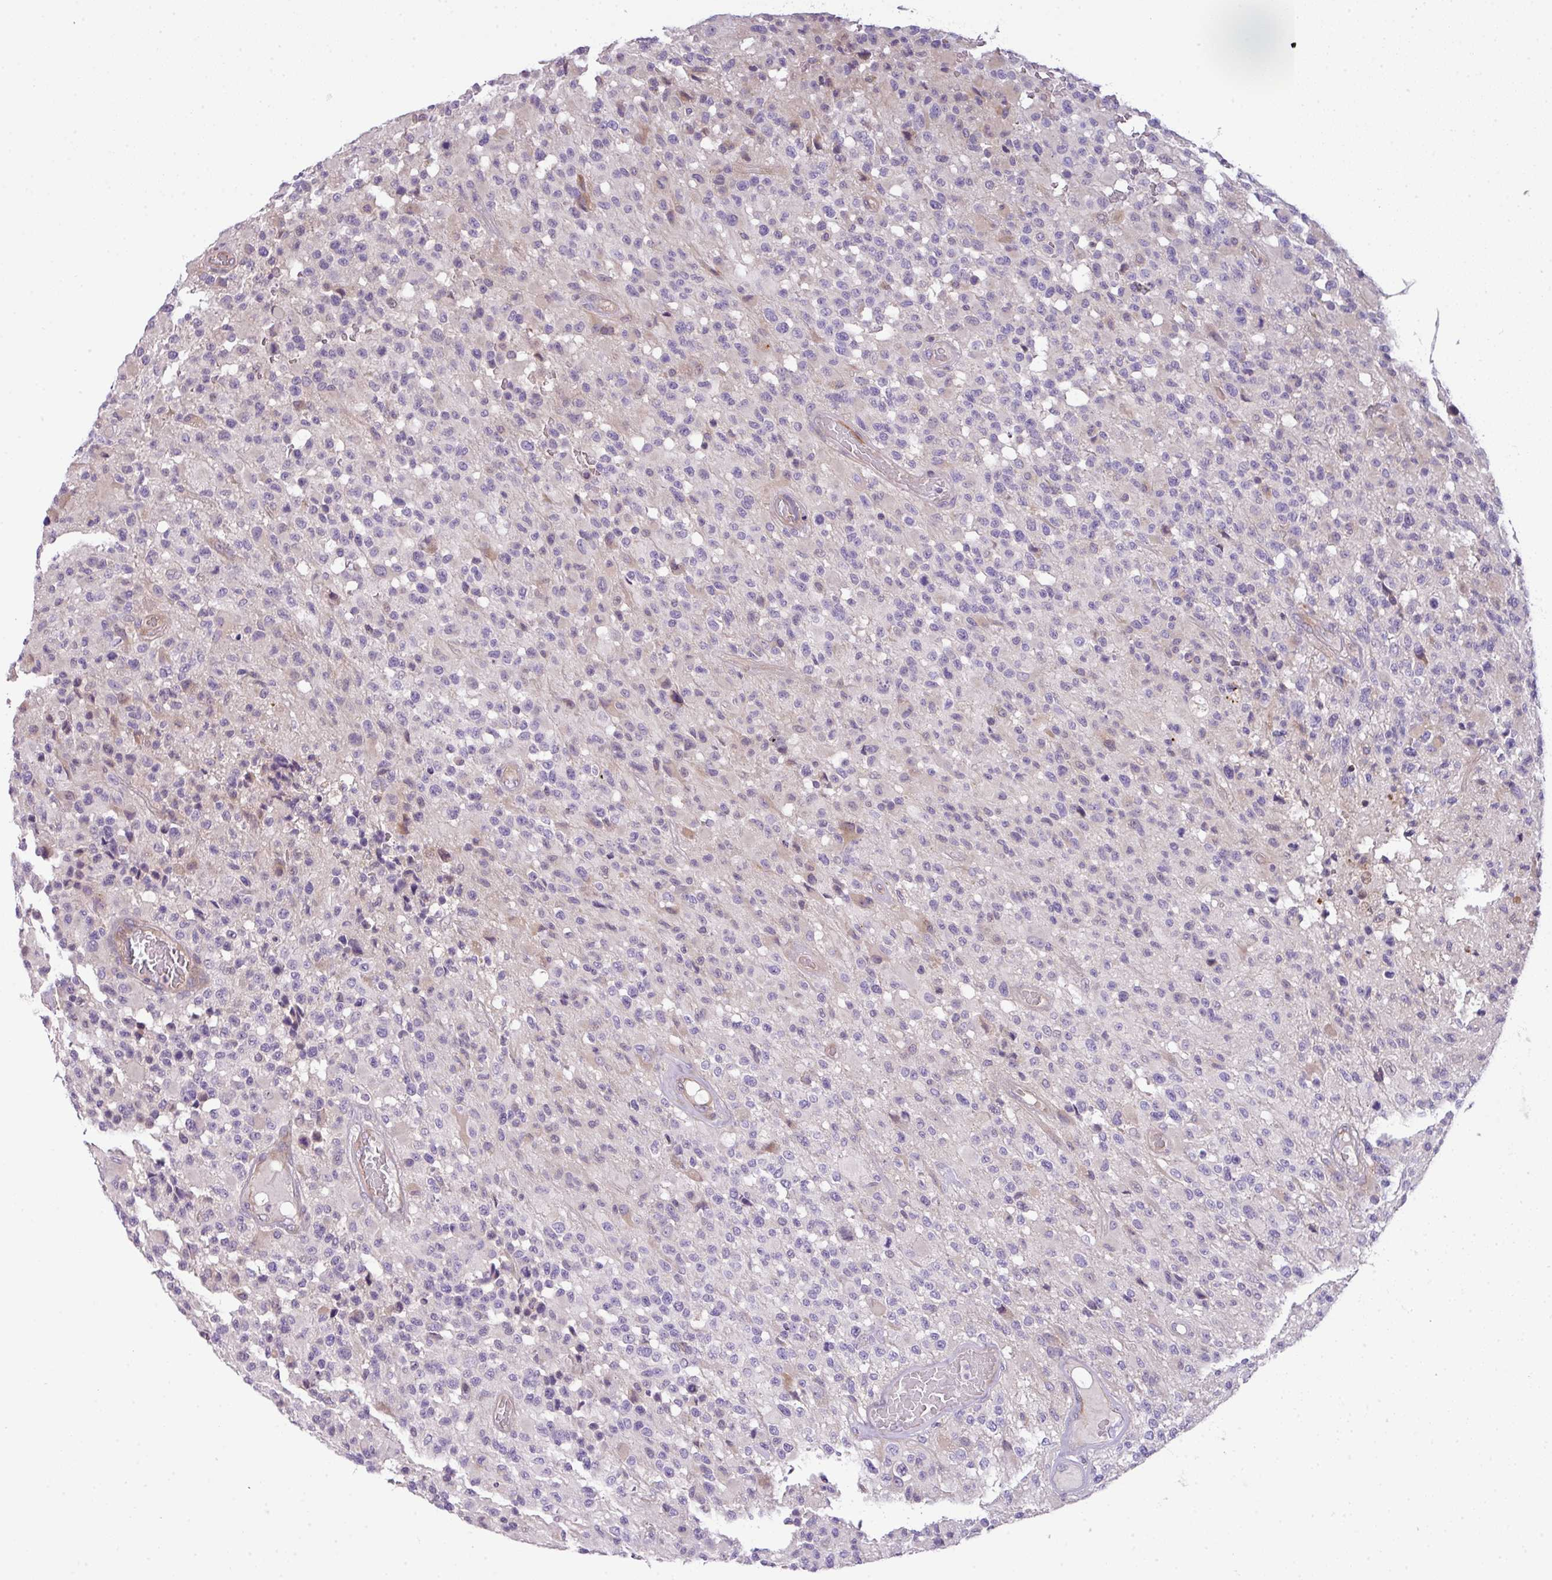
{"staining": {"intensity": "negative", "quantity": "none", "location": "none"}, "tissue": "glioma", "cell_type": "Tumor cells", "image_type": "cancer", "snomed": [{"axis": "morphology", "description": "Glioma, malignant, High grade"}, {"axis": "morphology", "description": "Glioblastoma, NOS"}, {"axis": "topography", "description": "Brain"}], "caption": "Protein analysis of glioma shows no significant positivity in tumor cells.", "gene": "PIK3R5", "patient": {"sex": "male", "age": 60}}